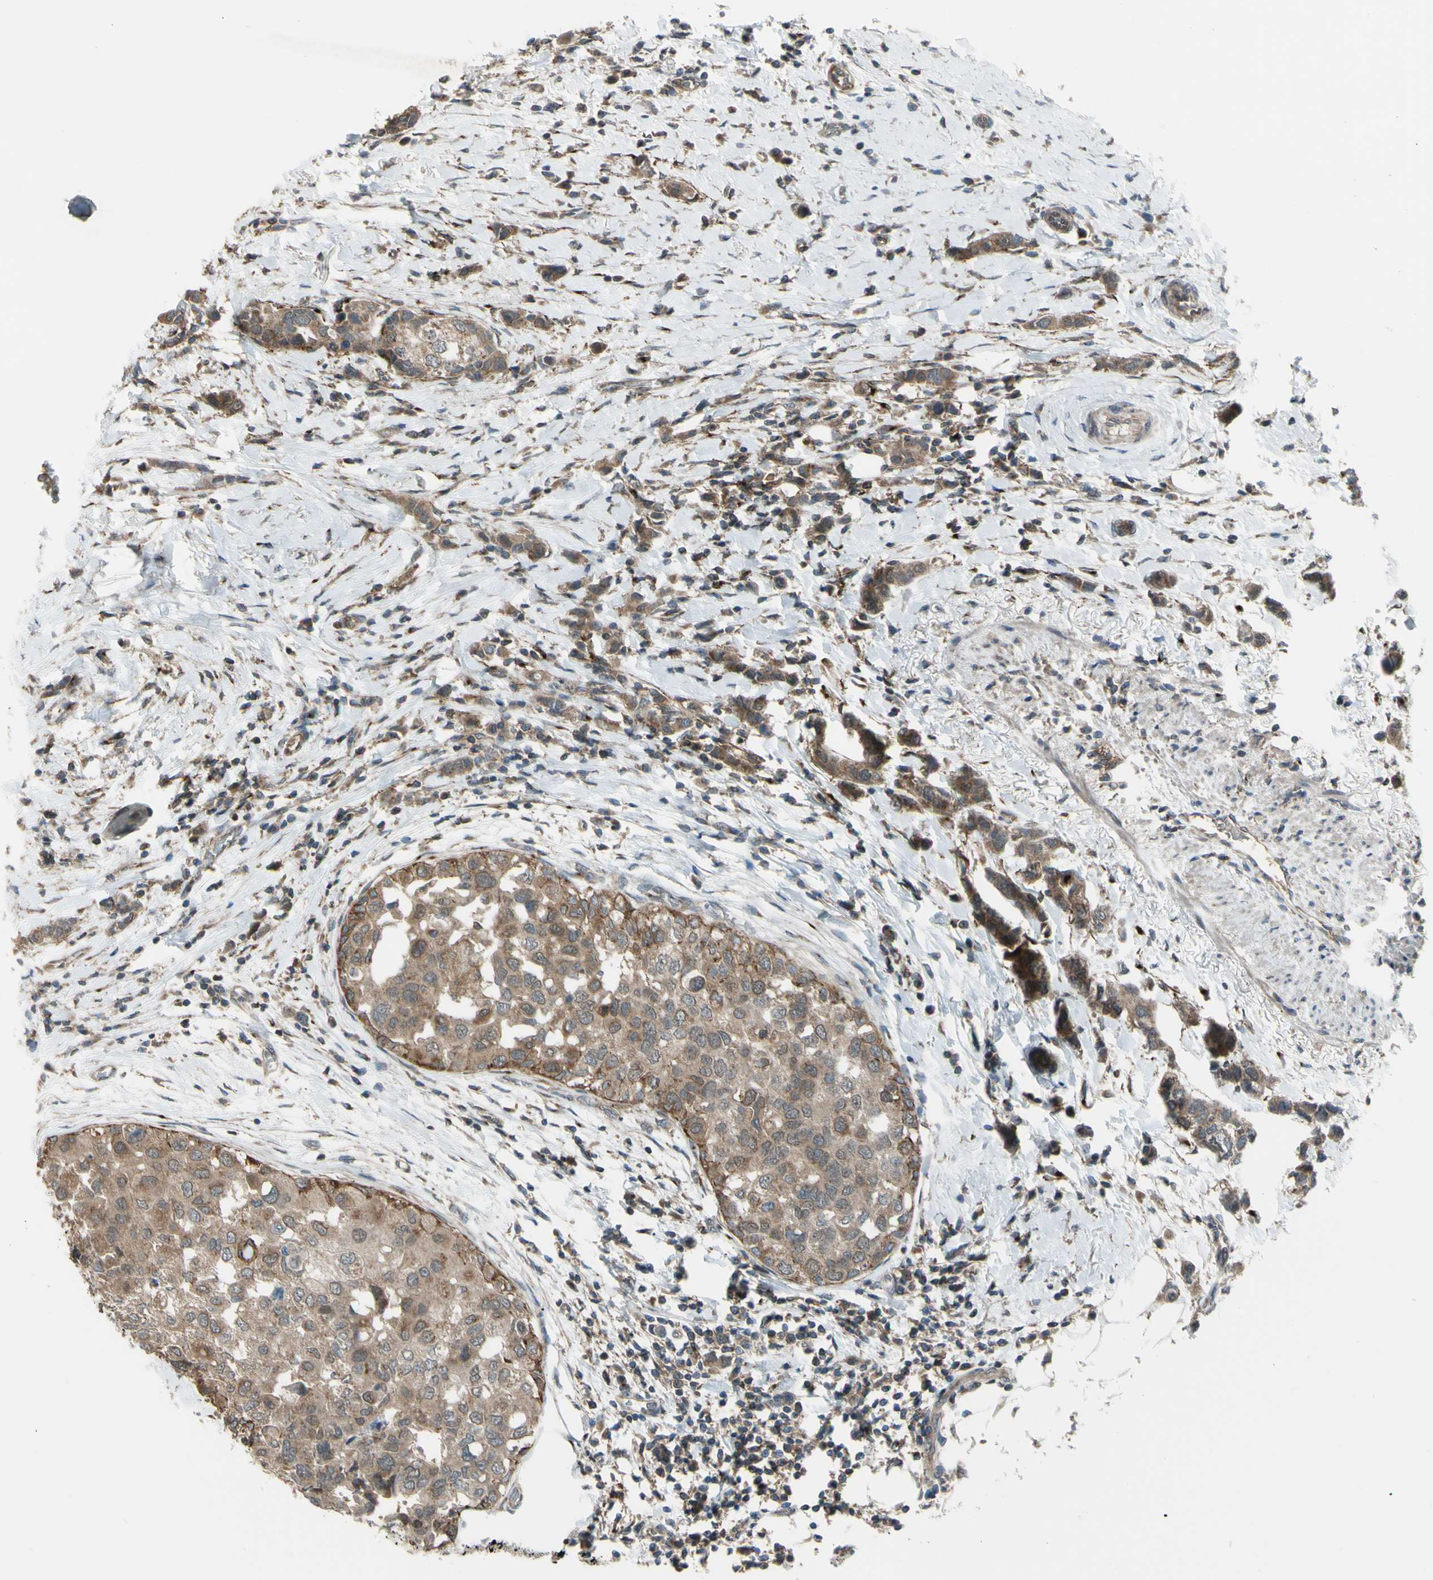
{"staining": {"intensity": "weak", "quantity": ">75%", "location": "cytoplasmic/membranous,nuclear"}, "tissue": "breast cancer", "cell_type": "Tumor cells", "image_type": "cancer", "snomed": [{"axis": "morphology", "description": "Normal tissue, NOS"}, {"axis": "morphology", "description": "Duct carcinoma"}, {"axis": "topography", "description": "Breast"}], "caption": "DAB immunohistochemical staining of human breast intraductal carcinoma exhibits weak cytoplasmic/membranous and nuclear protein positivity in approximately >75% of tumor cells.", "gene": "FLII", "patient": {"sex": "female", "age": 50}}